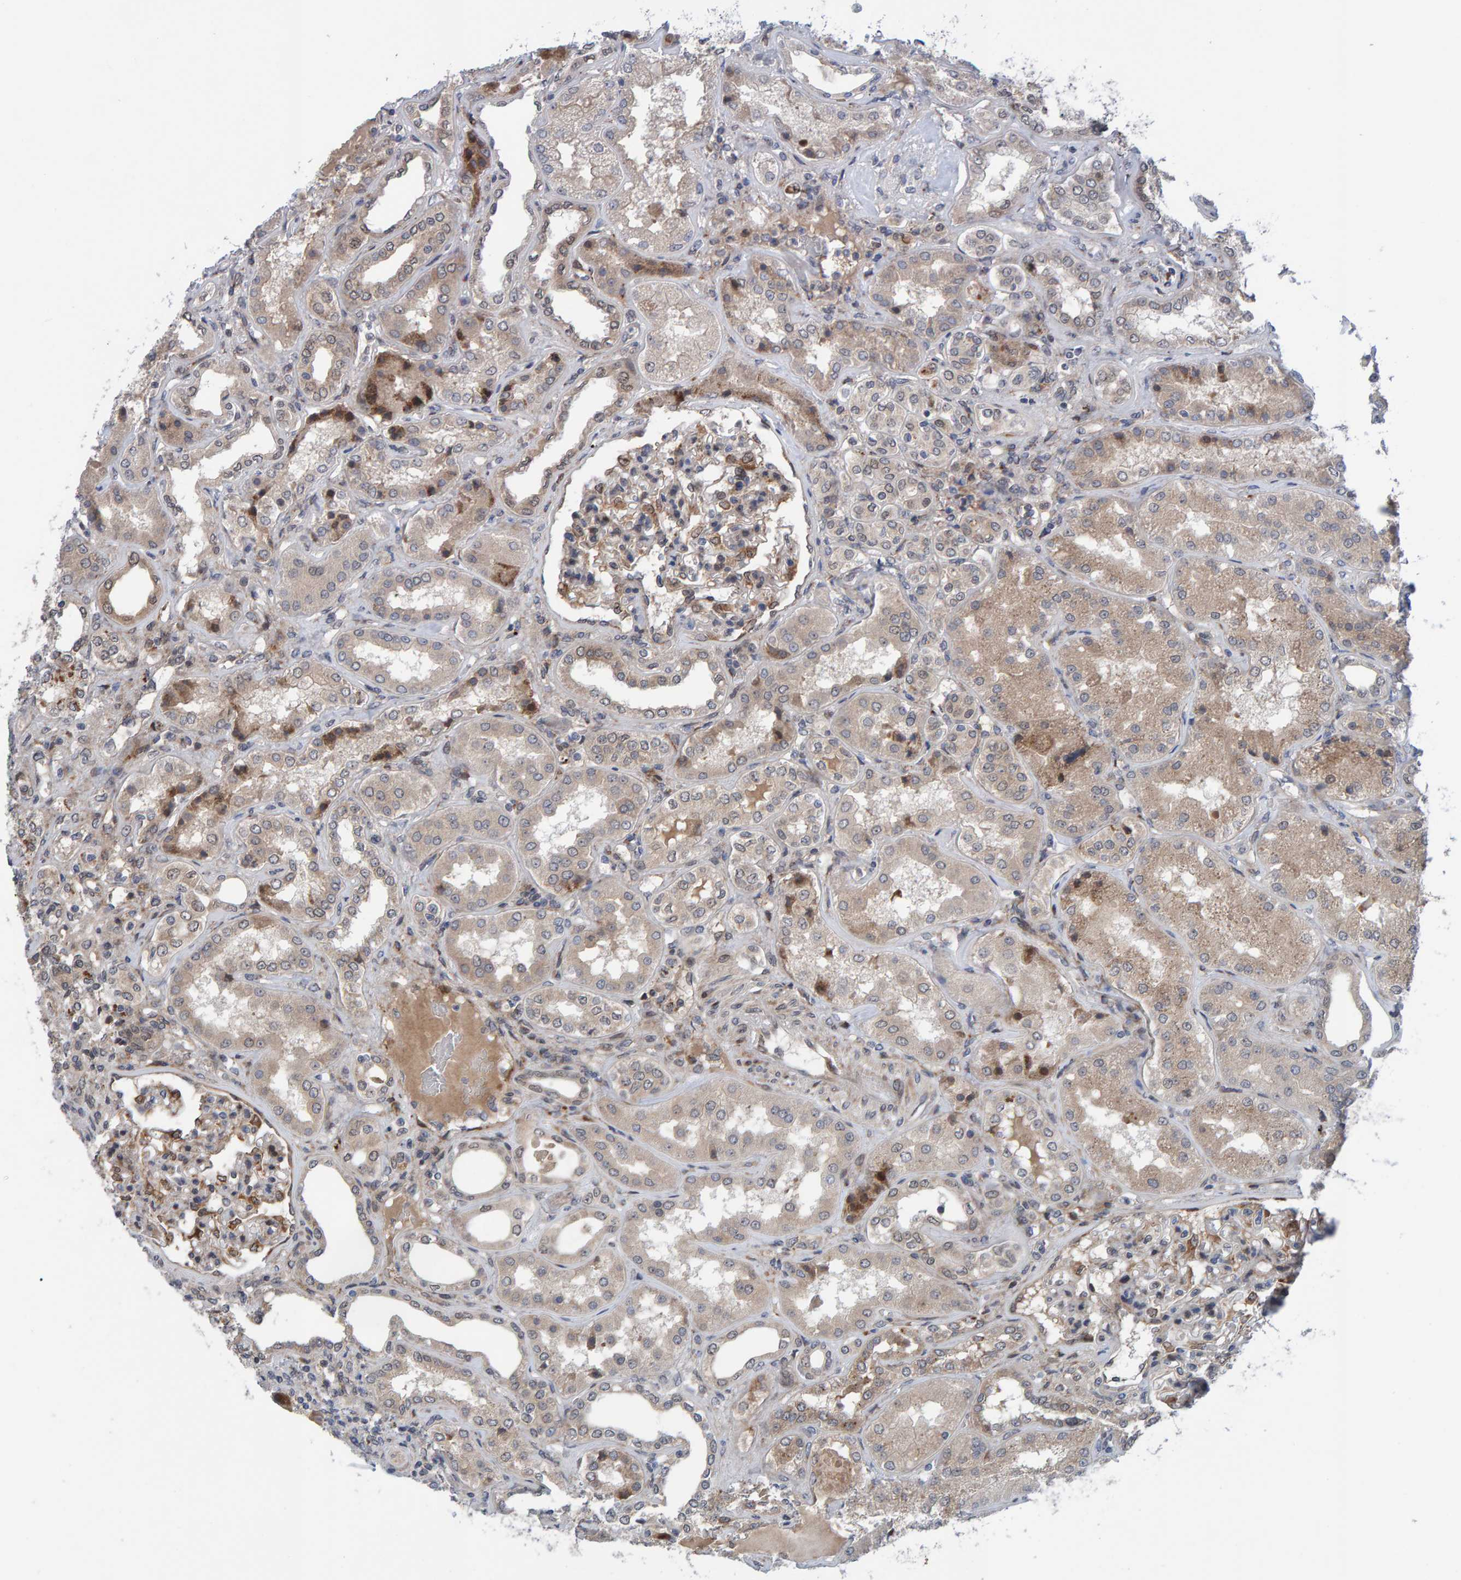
{"staining": {"intensity": "moderate", "quantity": "25%-75%", "location": "cytoplasmic/membranous"}, "tissue": "kidney", "cell_type": "Cells in glomeruli", "image_type": "normal", "snomed": [{"axis": "morphology", "description": "Normal tissue, NOS"}, {"axis": "topography", "description": "Kidney"}], "caption": "A histopathology image showing moderate cytoplasmic/membranous expression in about 25%-75% of cells in glomeruli in benign kidney, as visualized by brown immunohistochemical staining.", "gene": "MFSD6L", "patient": {"sex": "female", "age": 56}}